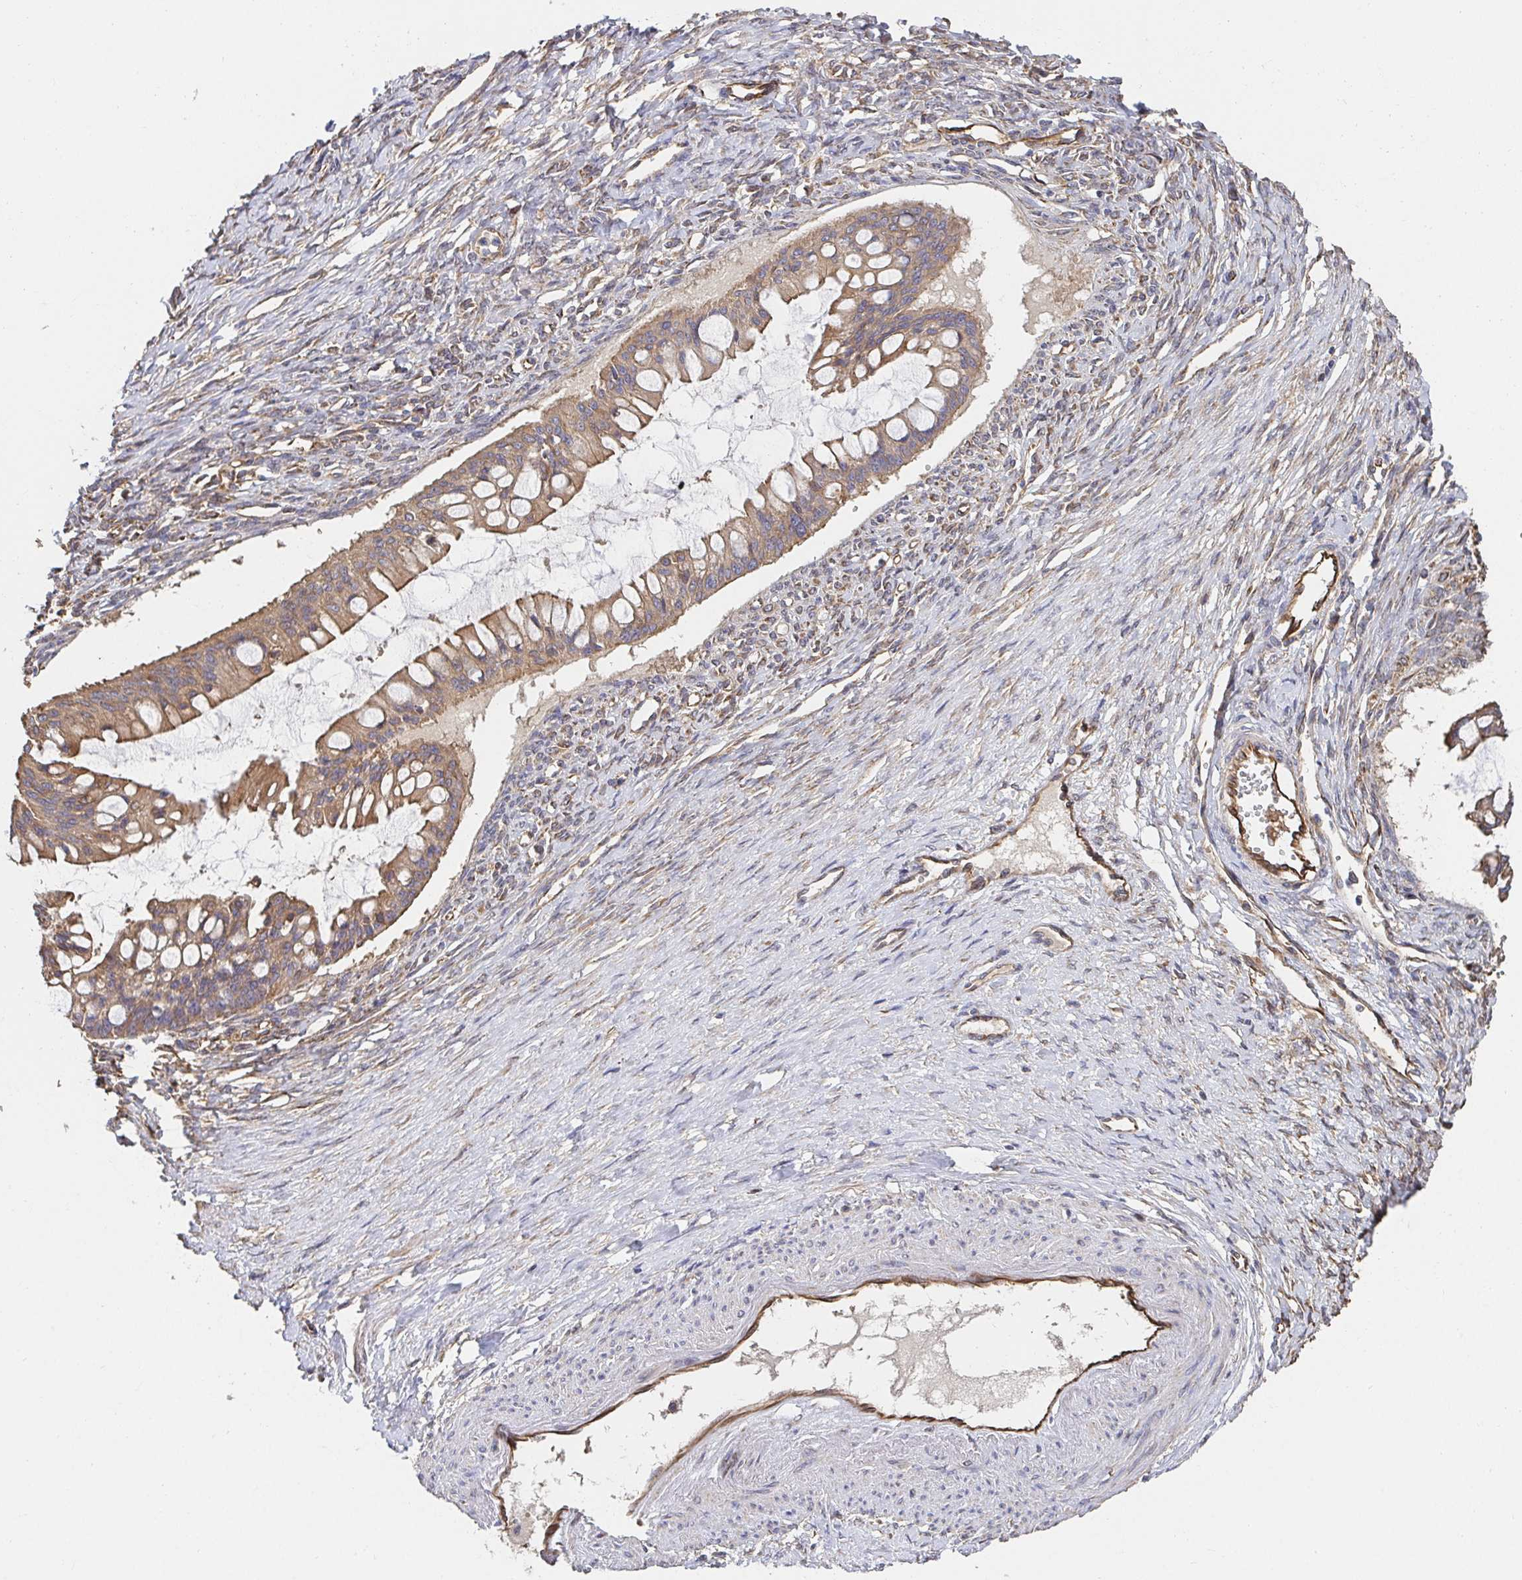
{"staining": {"intensity": "weak", "quantity": ">75%", "location": "cytoplasmic/membranous"}, "tissue": "ovarian cancer", "cell_type": "Tumor cells", "image_type": "cancer", "snomed": [{"axis": "morphology", "description": "Cystadenocarcinoma, mucinous, NOS"}, {"axis": "topography", "description": "Ovary"}], "caption": "This micrograph shows immunohistochemistry staining of mucinous cystadenocarcinoma (ovarian), with low weak cytoplasmic/membranous expression in approximately >75% of tumor cells.", "gene": "APBB1", "patient": {"sex": "female", "age": 73}}